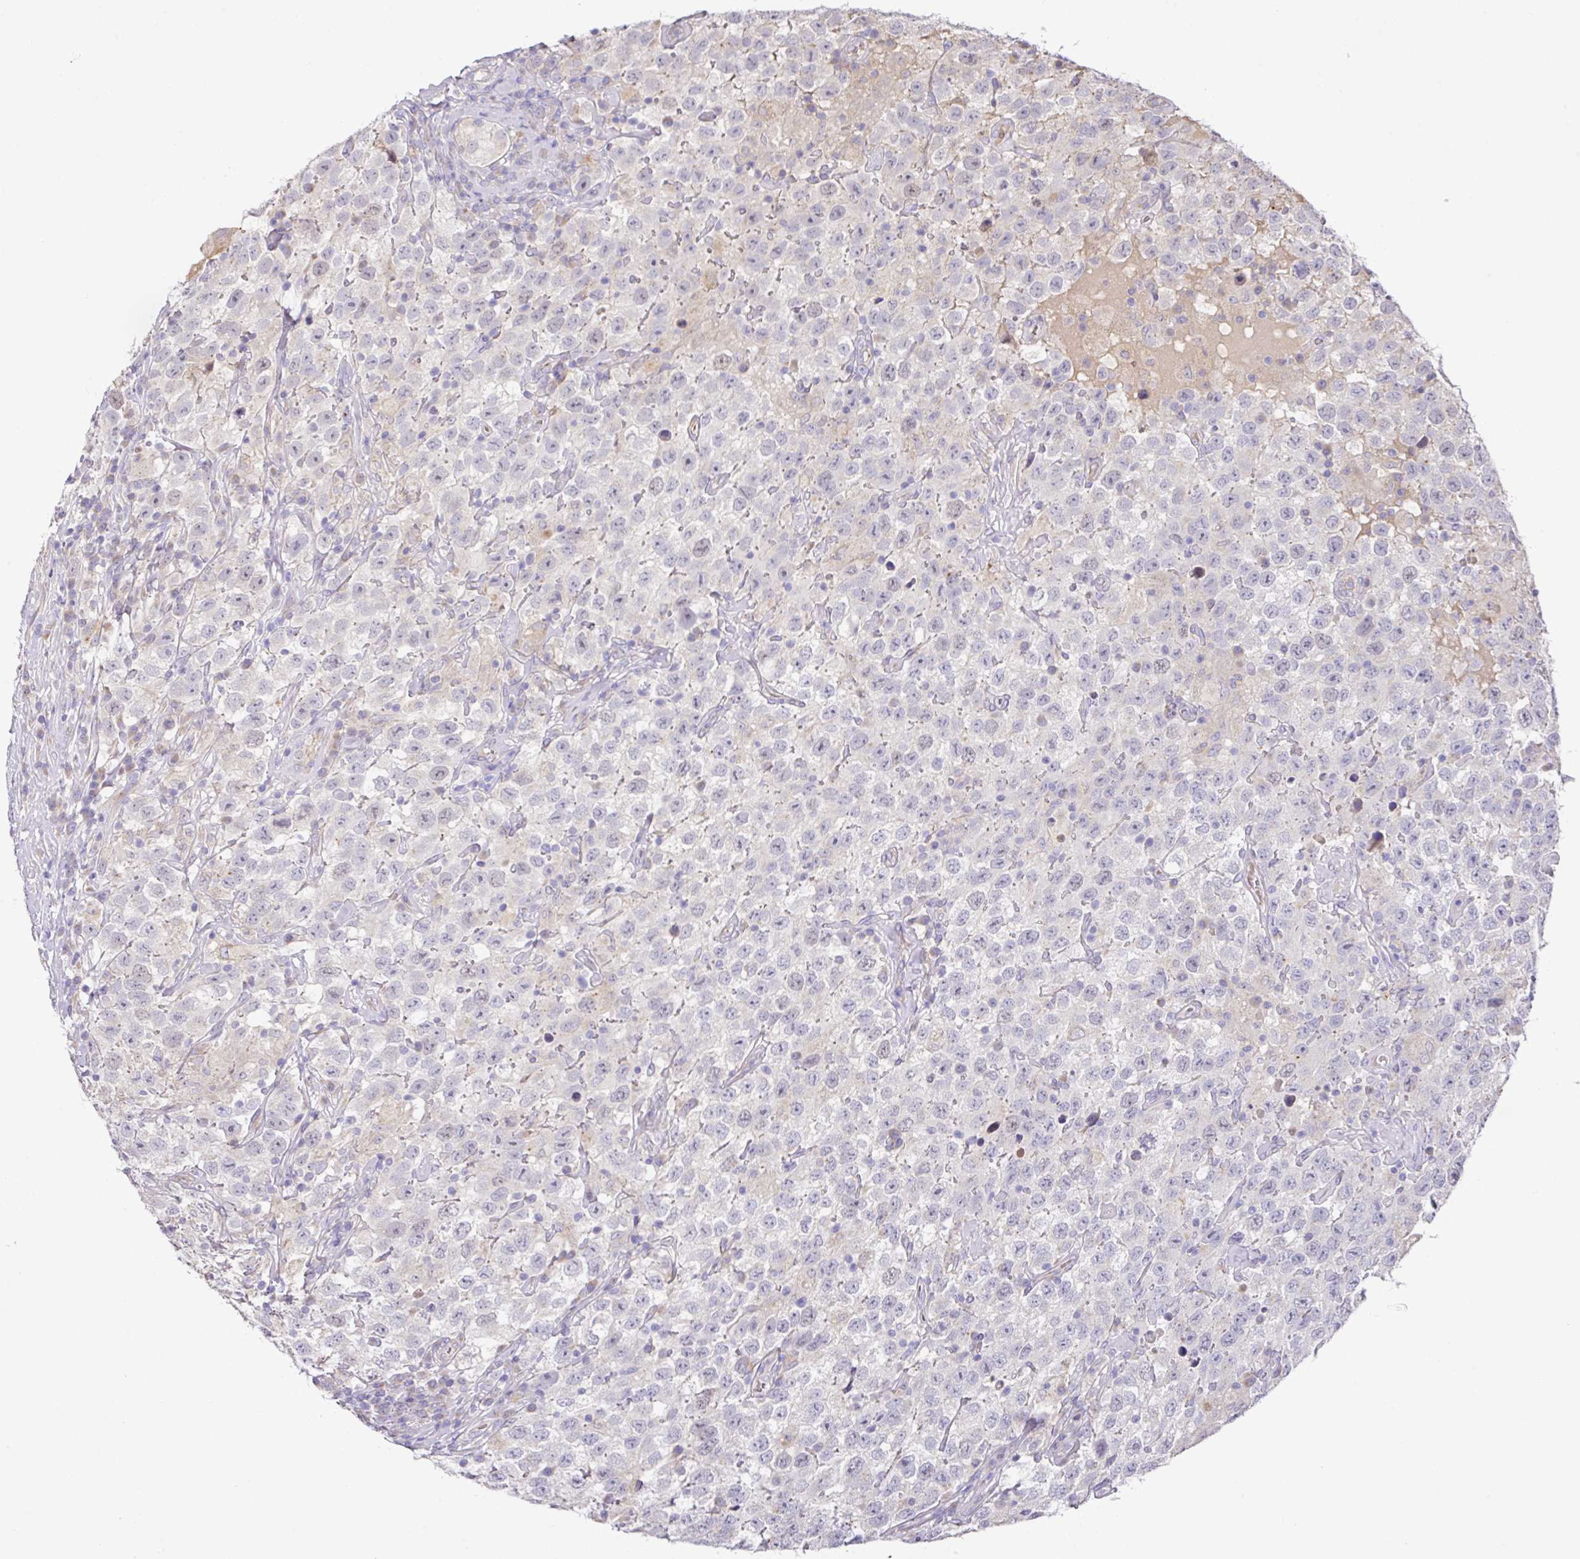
{"staining": {"intensity": "weak", "quantity": "<25%", "location": "cytoplasmic/membranous"}, "tissue": "testis cancer", "cell_type": "Tumor cells", "image_type": "cancer", "snomed": [{"axis": "morphology", "description": "Seminoma, NOS"}, {"axis": "topography", "description": "Testis"}], "caption": "This is an IHC image of testis seminoma. There is no expression in tumor cells.", "gene": "TARM1", "patient": {"sex": "male", "age": 41}}